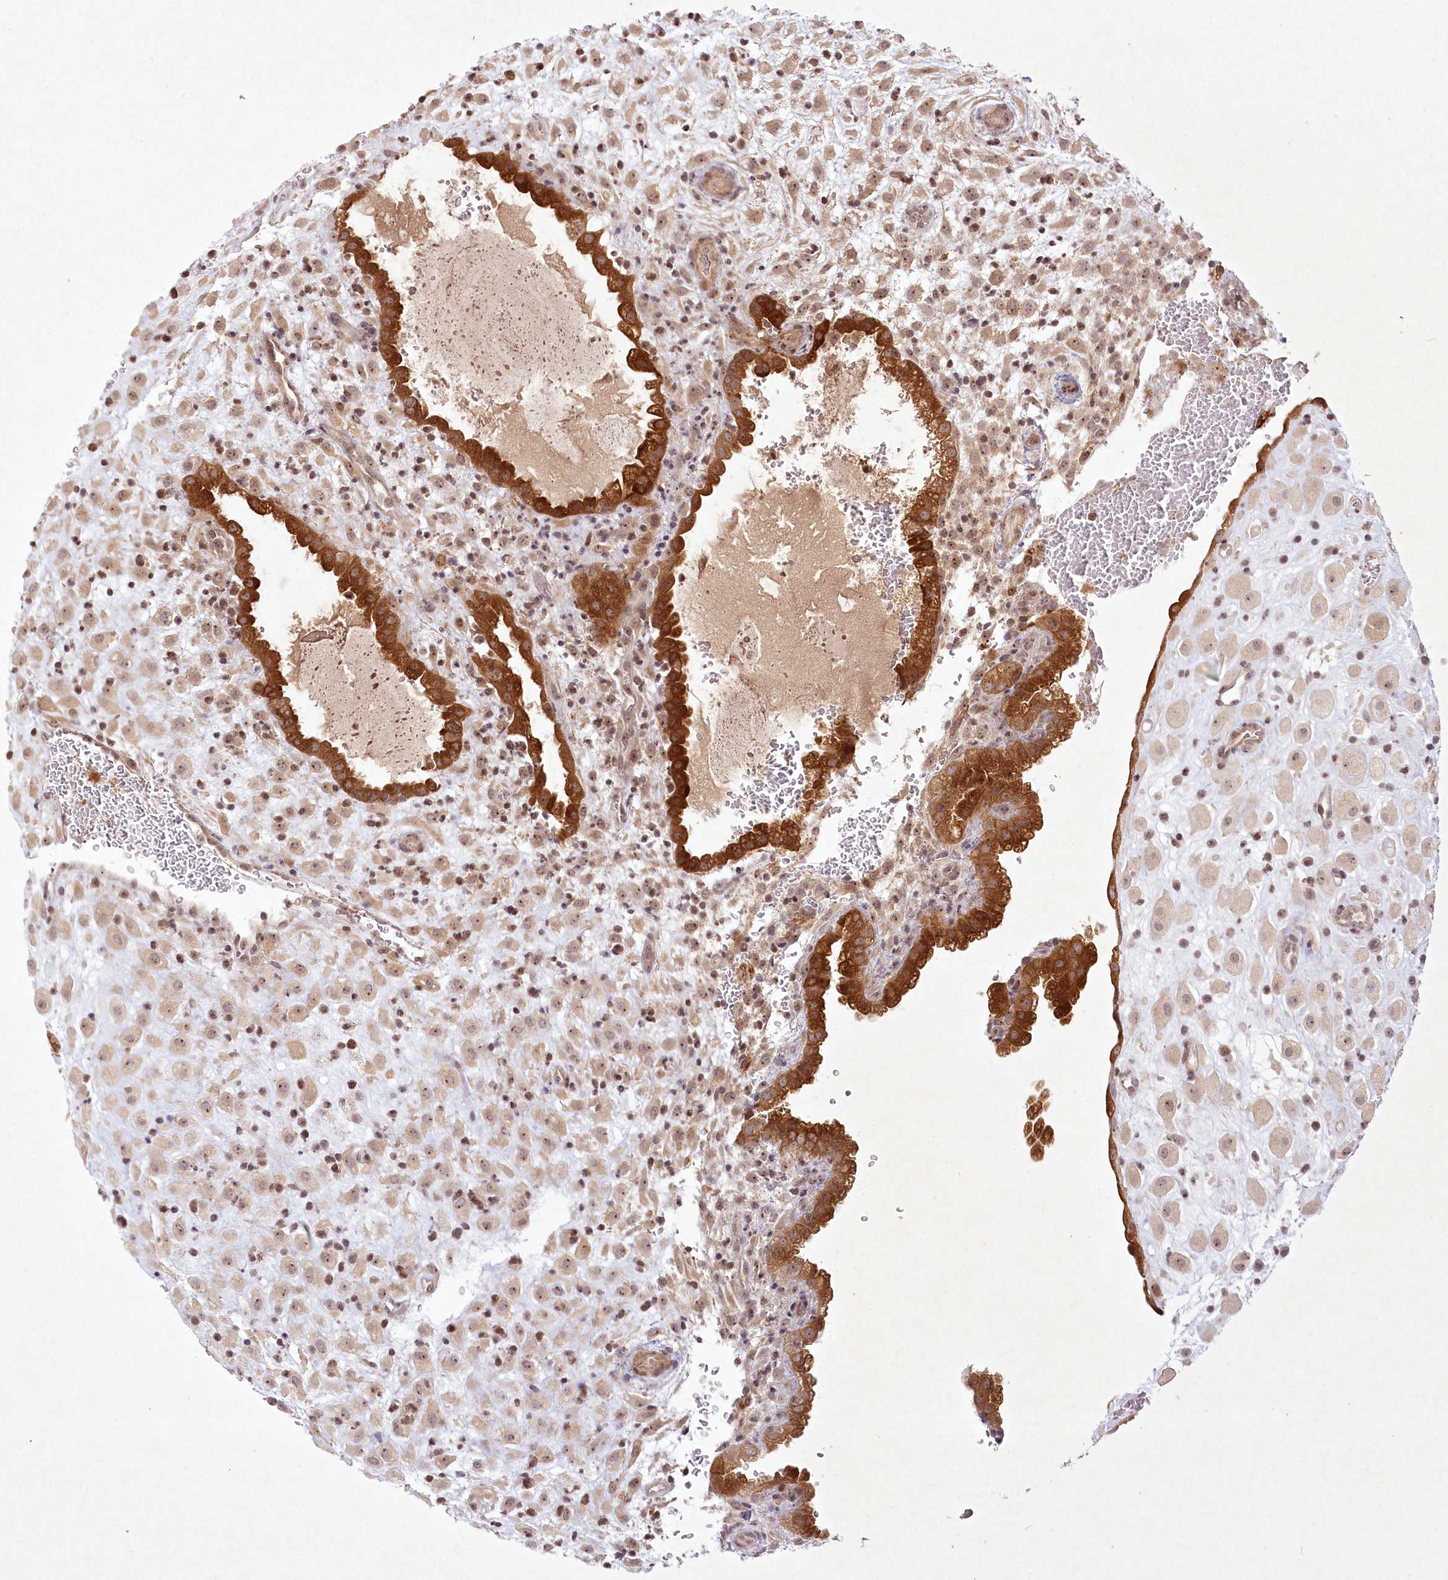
{"staining": {"intensity": "weak", "quantity": "<25%", "location": "nuclear"}, "tissue": "placenta", "cell_type": "Decidual cells", "image_type": "normal", "snomed": [{"axis": "morphology", "description": "Normal tissue, NOS"}, {"axis": "topography", "description": "Placenta"}], "caption": "Decidual cells show no significant expression in benign placenta.", "gene": "SH2D3A", "patient": {"sex": "female", "age": 35}}